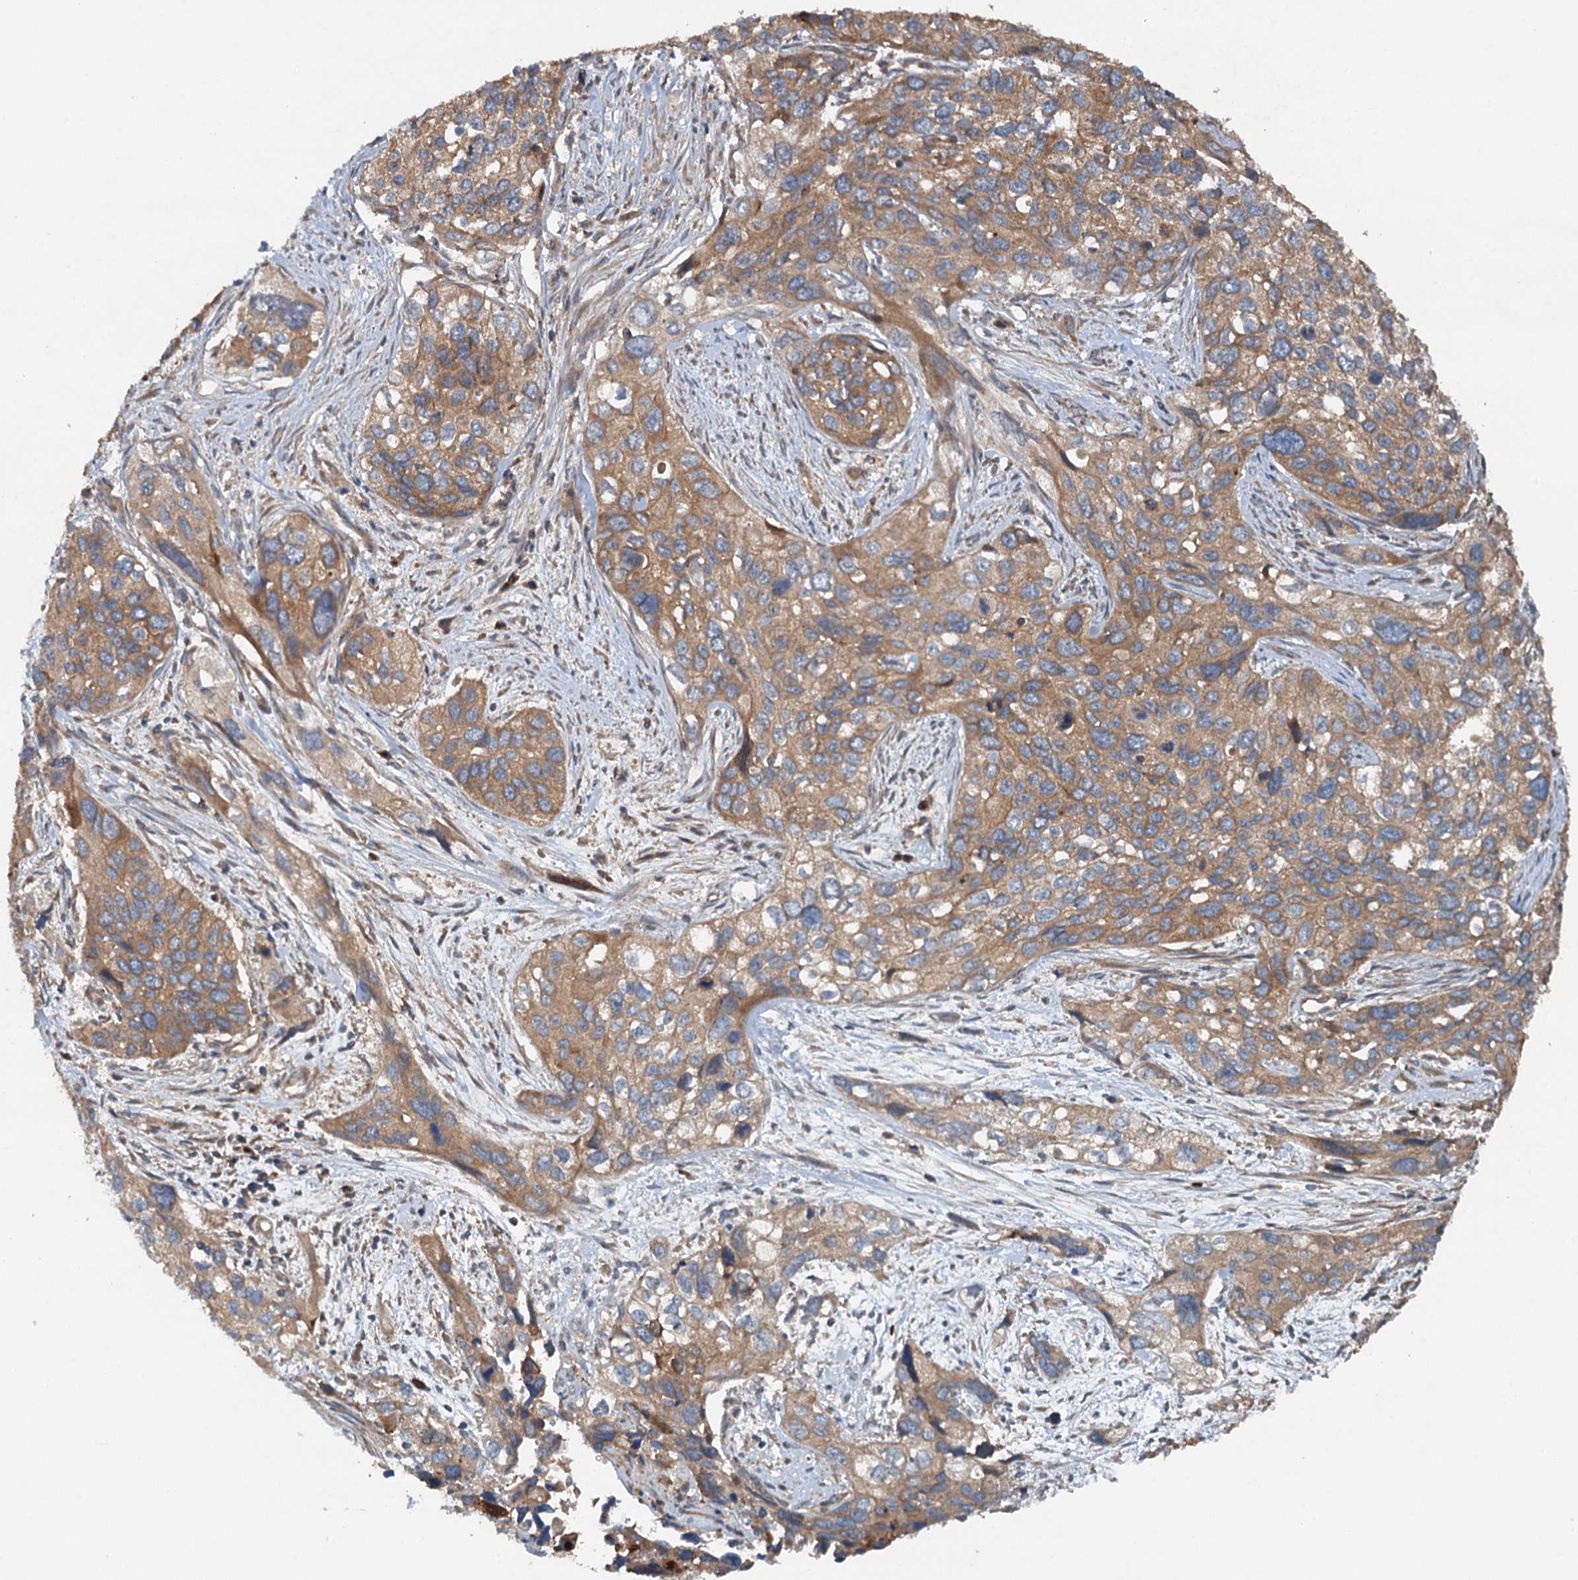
{"staining": {"intensity": "moderate", "quantity": ">75%", "location": "cytoplasmic/membranous"}, "tissue": "cervical cancer", "cell_type": "Tumor cells", "image_type": "cancer", "snomed": [{"axis": "morphology", "description": "Squamous cell carcinoma, NOS"}, {"axis": "topography", "description": "Cervix"}], "caption": "Moderate cytoplasmic/membranous positivity is identified in approximately >75% of tumor cells in cervical cancer.", "gene": "COG3", "patient": {"sex": "female", "age": 55}}